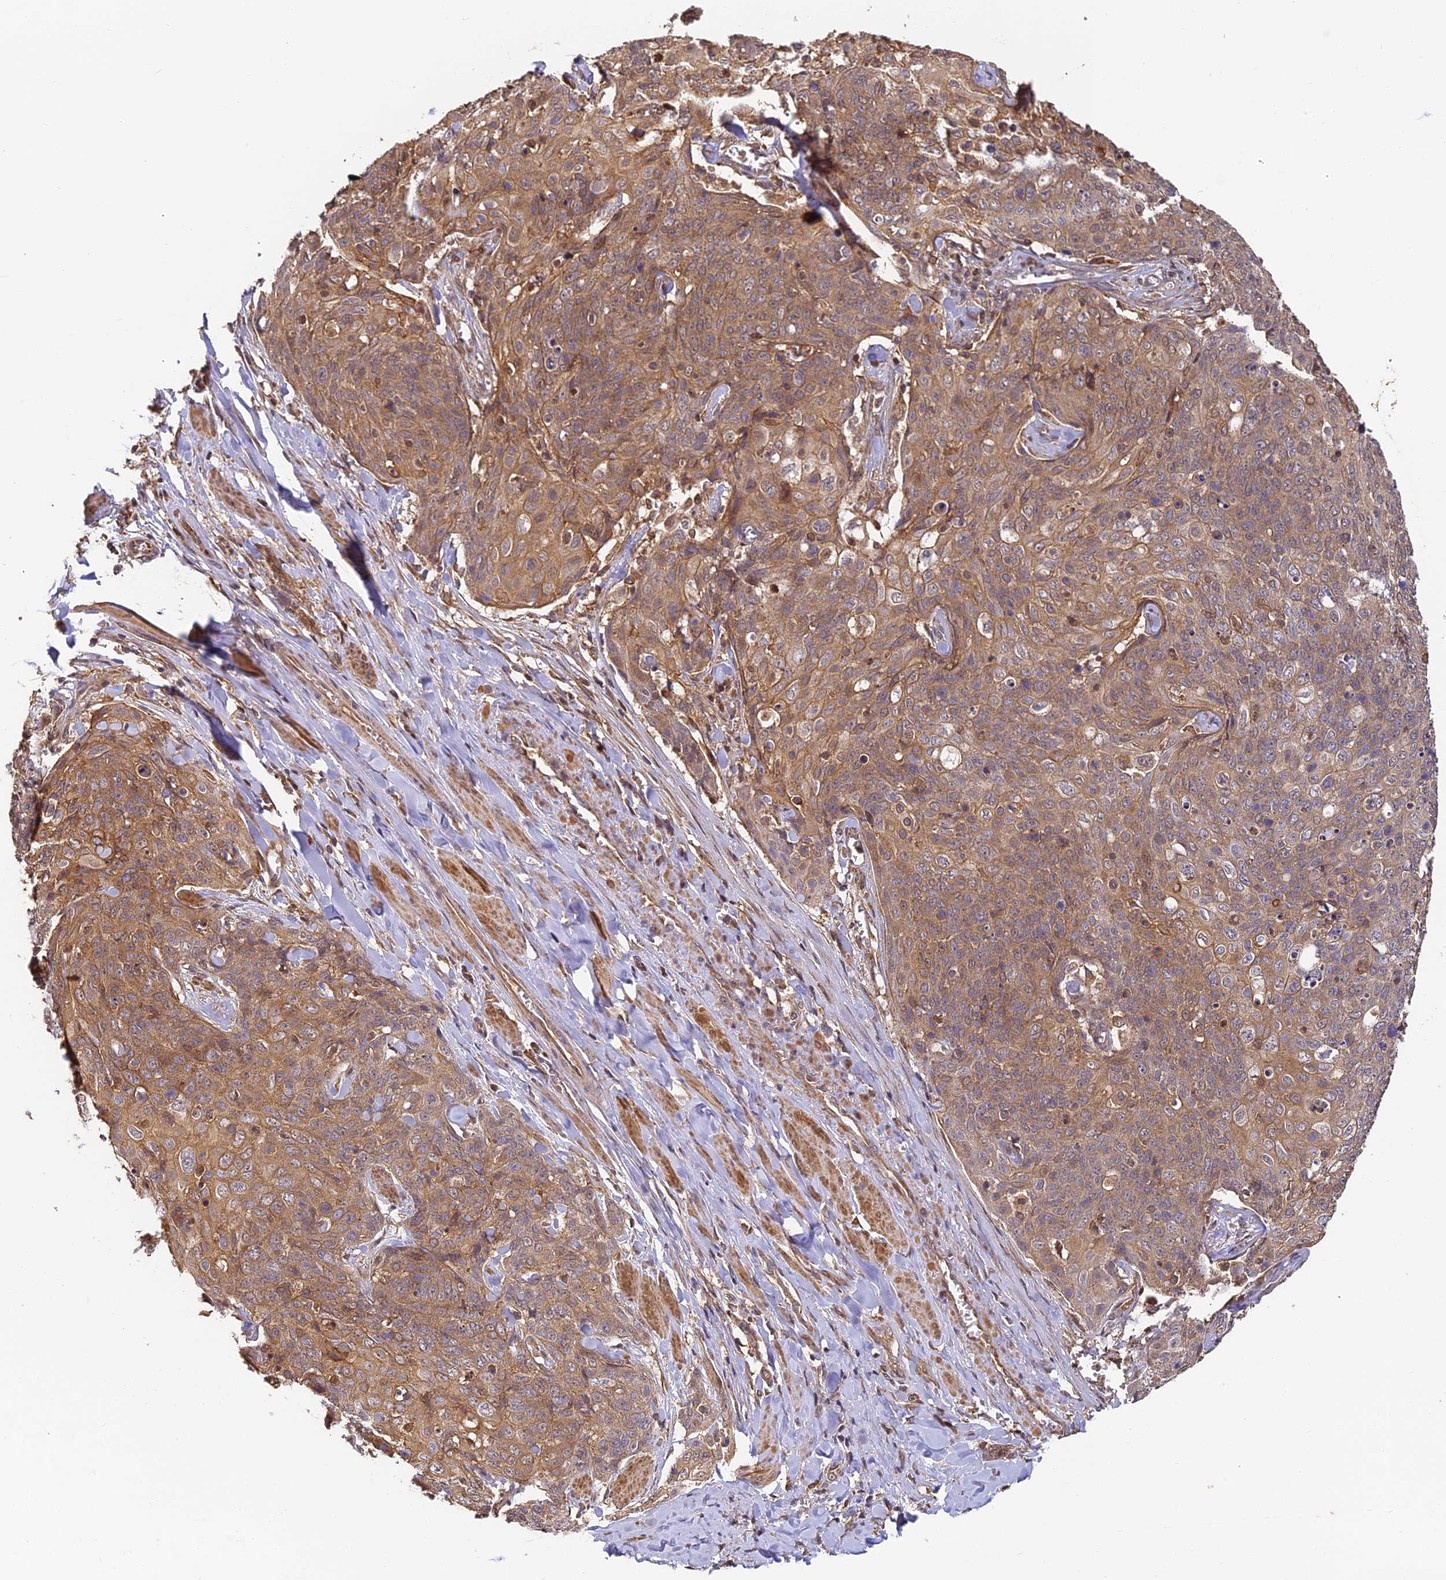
{"staining": {"intensity": "moderate", "quantity": ">75%", "location": "cytoplasmic/membranous"}, "tissue": "skin cancer", "cell_type": "Tumor cells", "image_type": "cancer", "snomed": [{"axis": "morphology", "description": "Squamous cell carcinoma, NOS"}, {"axis": "topography", "description": "Skin"}, {"axis": "topography", "description": "Vulva"}], "caption": "This is an image of immunohistochemistry (IHC) staining of squamous cell carcinoma (skin), which shows moderate positivity in the cytoplasmic/membranous of tumor cells.", "gene": "ZNF443", "patient": {"sex": "female", "age": 85}}